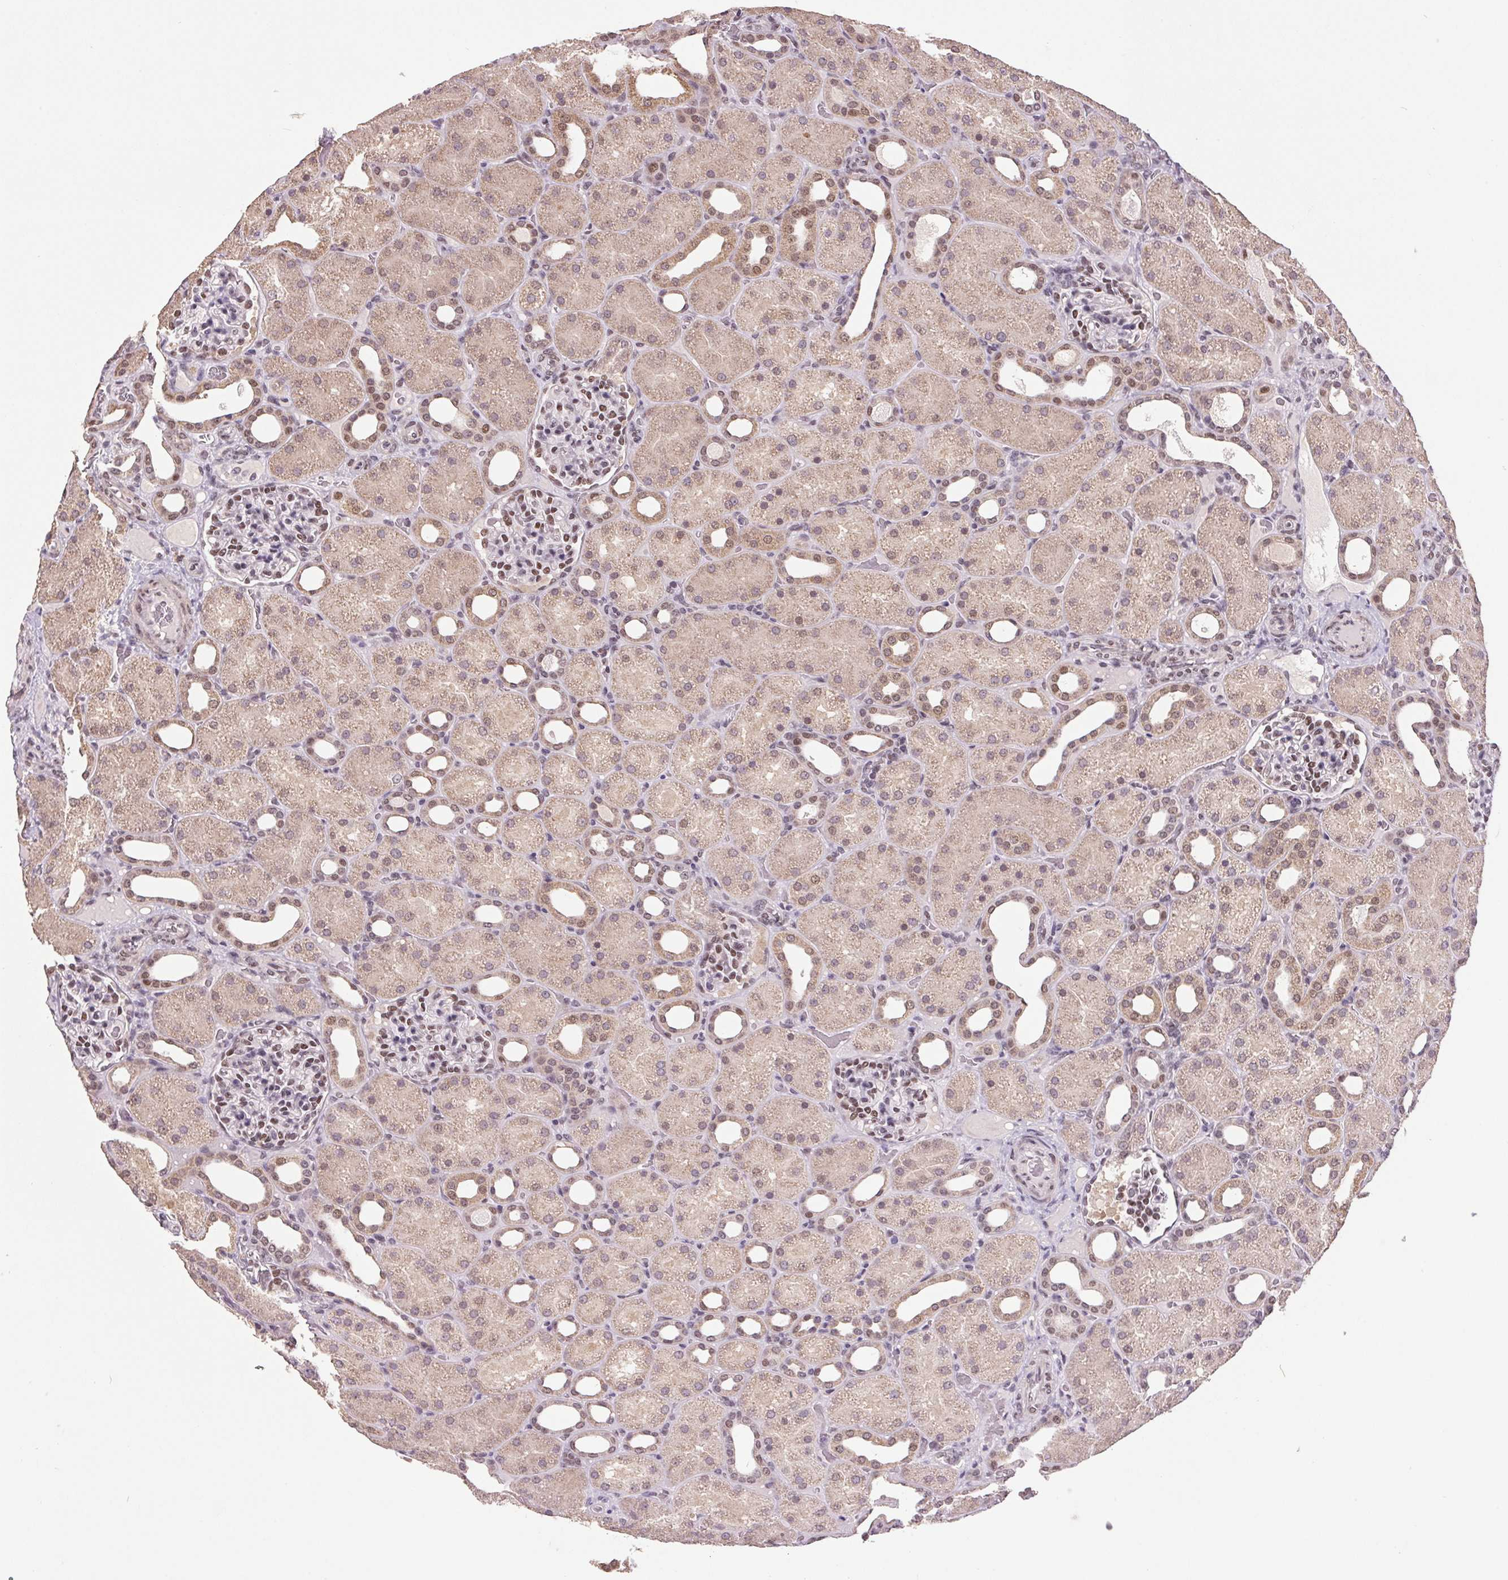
{"staining": {"intensity": "moderate", "quantity": ">75%", "location": "nuclear"}, "tissue": "kidney", "cell_type": "Cells in glomeruli", "image_type": "normal", "snomed": [{"axis": "morphology", "description": "Normal tissue, NOS"}, {"axis": "topography", "description": "Kidney"}], "caption": "A brown stain labels moderate nuclear positivity of a protein in cells in glomeruli of normal human kidney. The protein of interest is stained brown, and the nuclei are stained in blue (DAB (3,3'-diaminobenzidine) IHC with brightfield microscopy, high magnification).", "gene": "ZBTB4", "patient": {"sex": "male", "age": 2}}